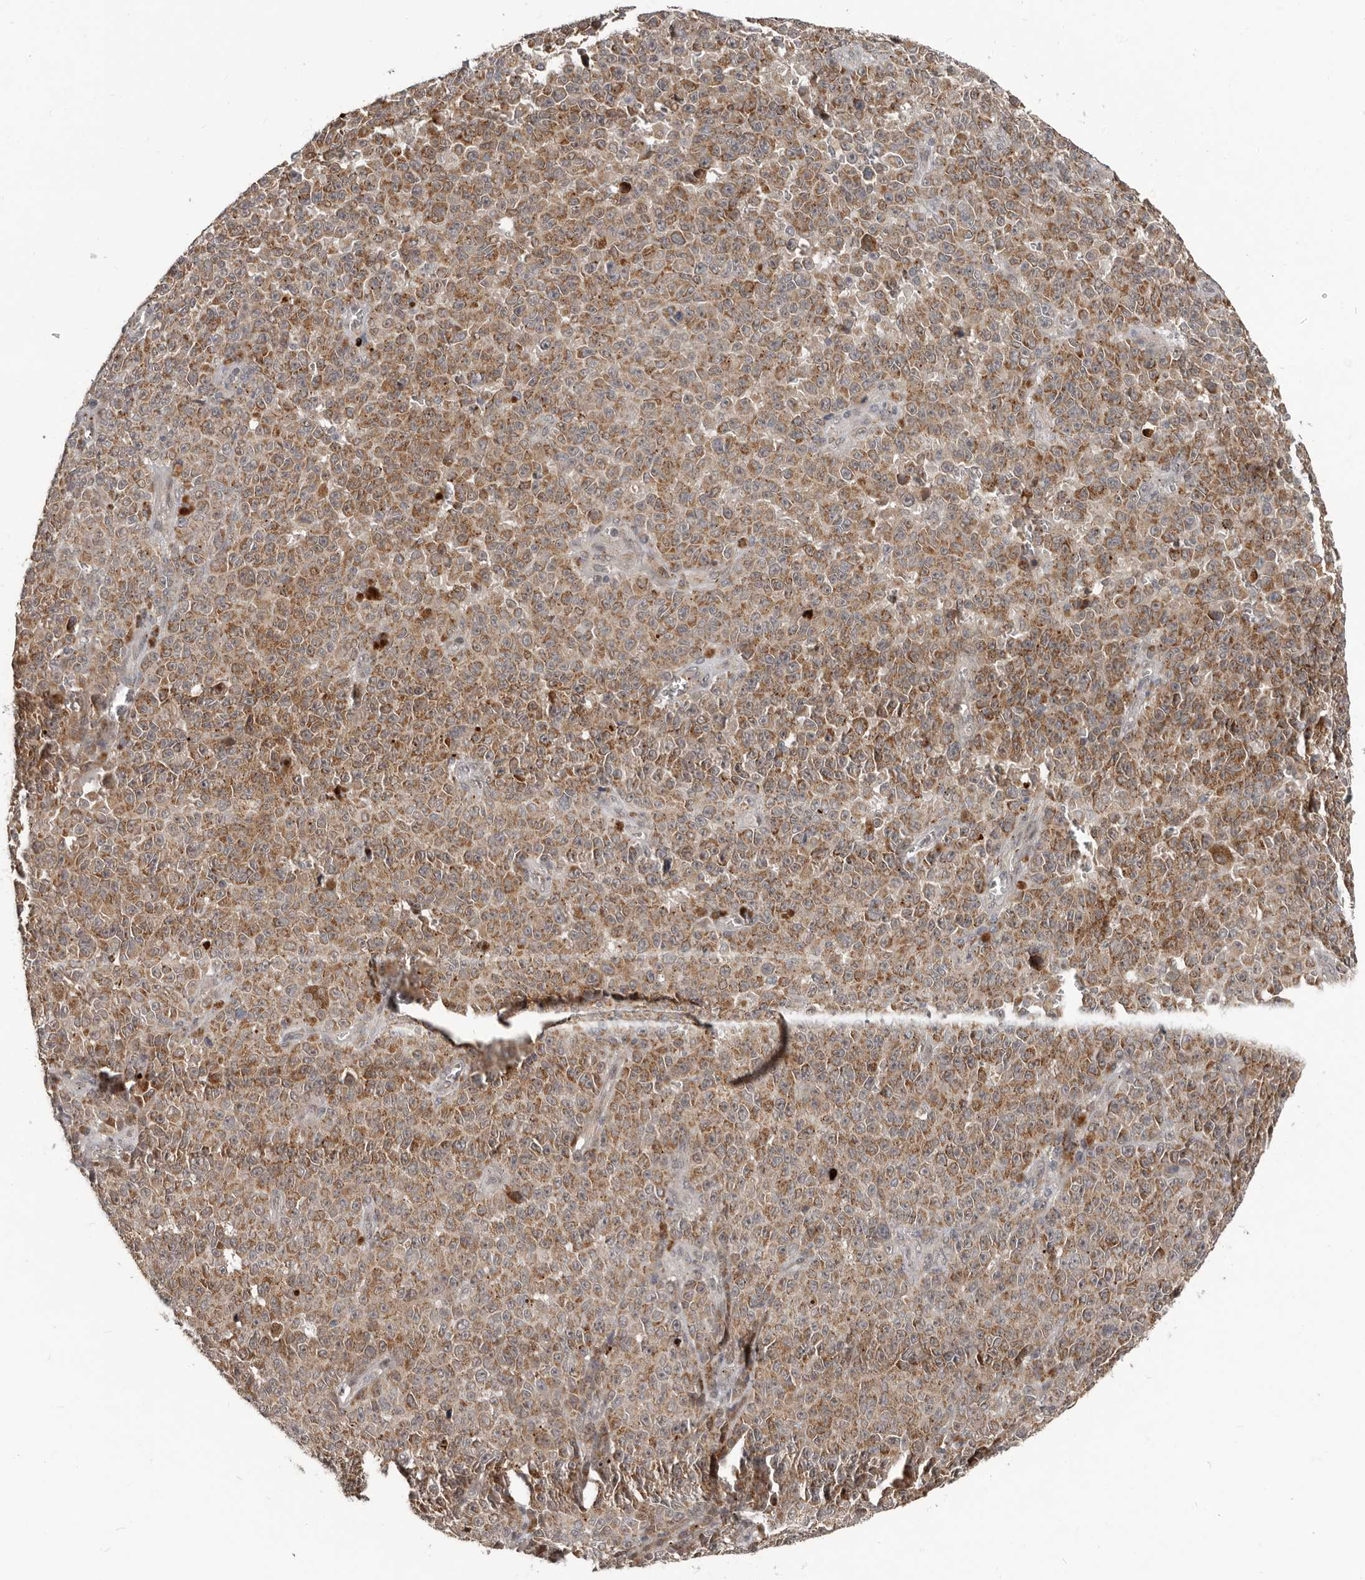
{"staining": {"intensity": "moderate", "quantity": ">75%", "location": "cytoplasmic/membranous"}, "tissue": "melanoma", "cell_type": "Tumor cells", "image_type": "cancer", "snomed": [{"axis": "morphology", "description": "Malignant melanoma, NOS"}, {"axis": "topography", "description": "Skin"}], "caption": "This is an image of immunohistochemistry (IHC) staining of malignant melanoma, which shows moderate expression in the cytoplasmic/membranous of tumor cells.", "gene": "APOL6", "patient": {"sex": "female", "age": 82}}